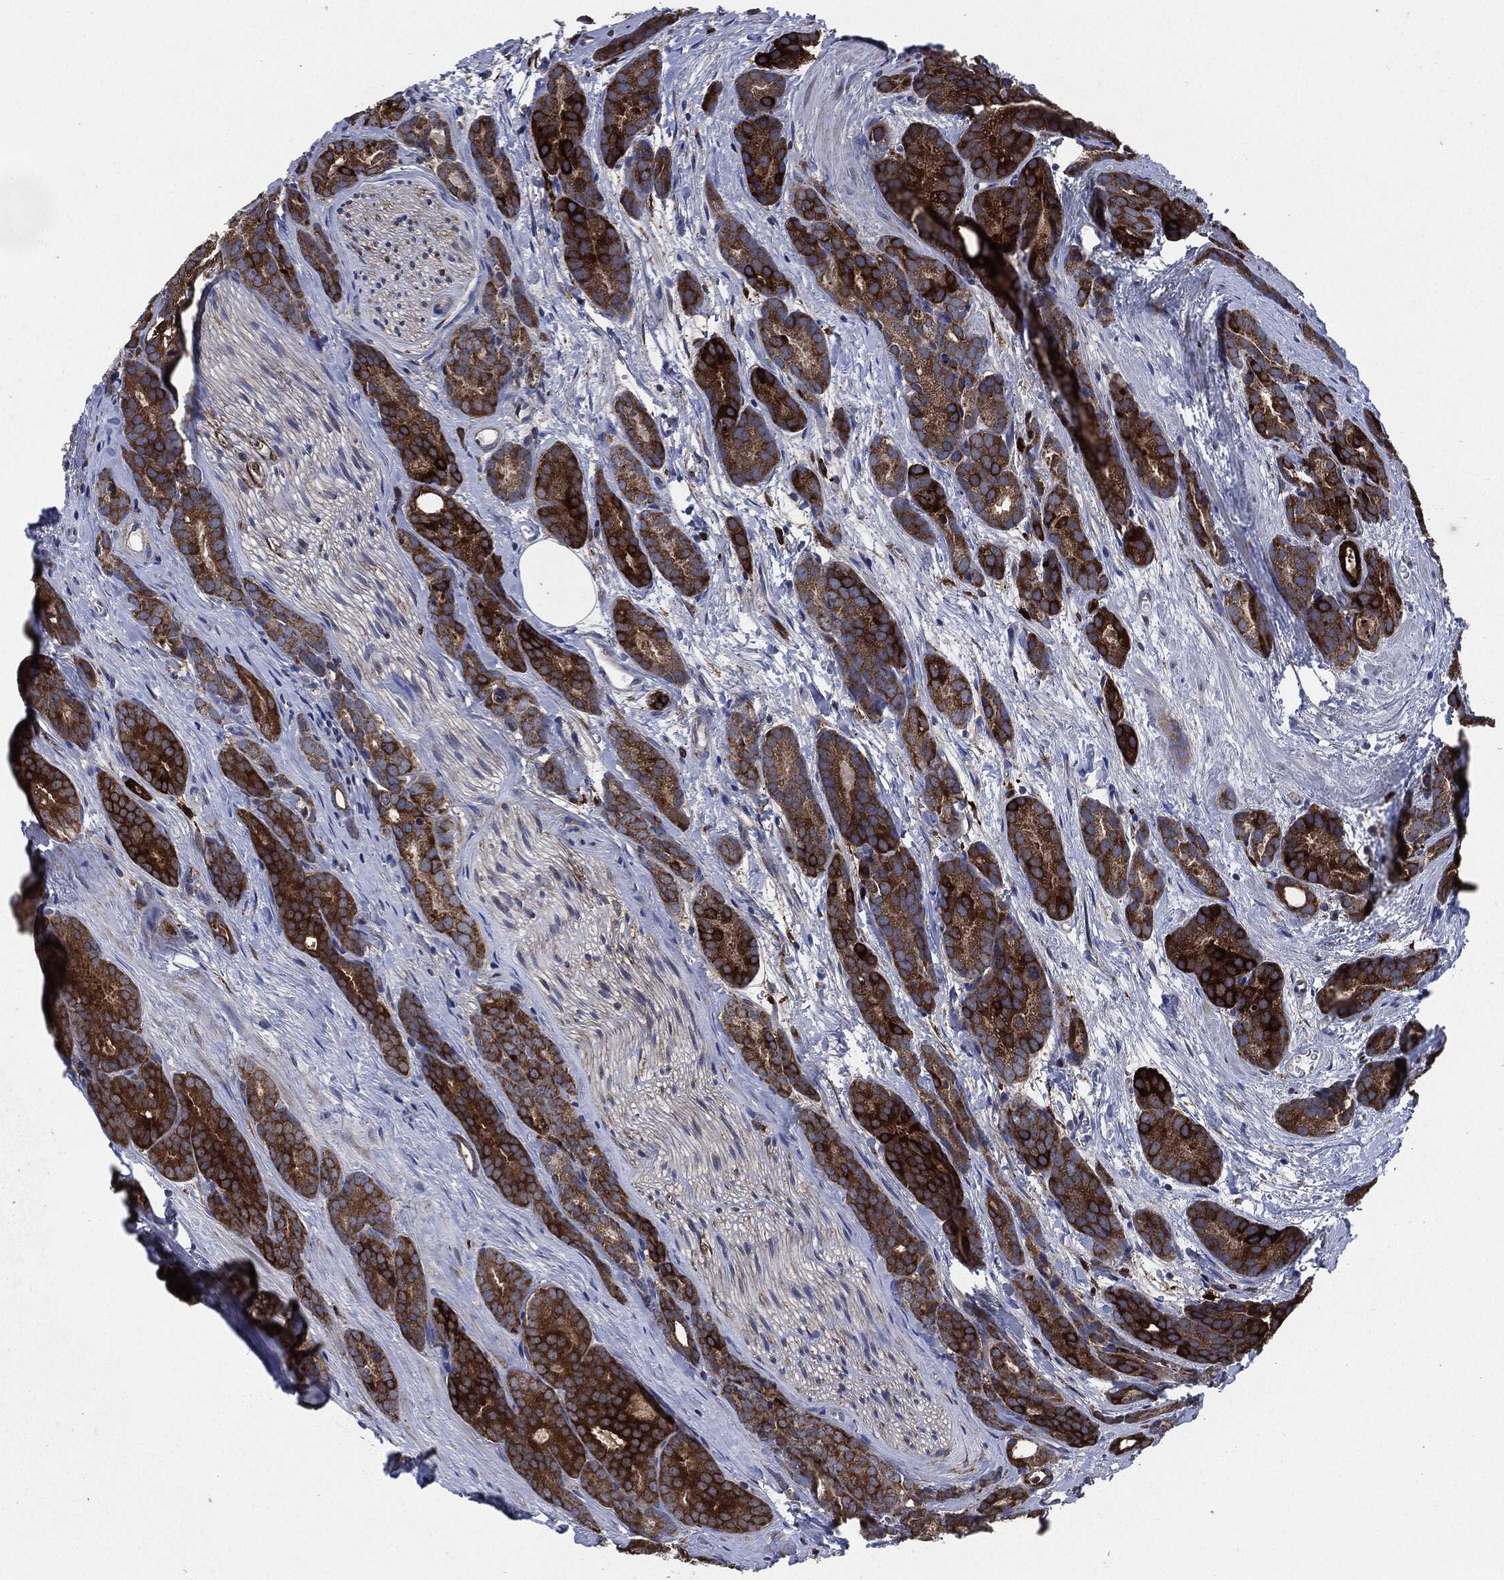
{"staining": {"intensity": "strong", "quantity": ">75%", "location": "cytoplasmic/membranous"}, "tissue": "prostate cancer", "cell_type": "Tumor cells", "image_type": "cancer", "snomed": [{"axis": "morphology", "description": "Adenocarcinoma, NOS"}, {"axis": "topography", "description": "Prostate"}], "caption": "Prostate adenocarcinoma stained for a protein (brown) shows strong cytoplasmic/membranous positive positivity in about >75% of tumor cells.", "gene": "TMEM11", "patient": {"sex": "male", "age": 71}}